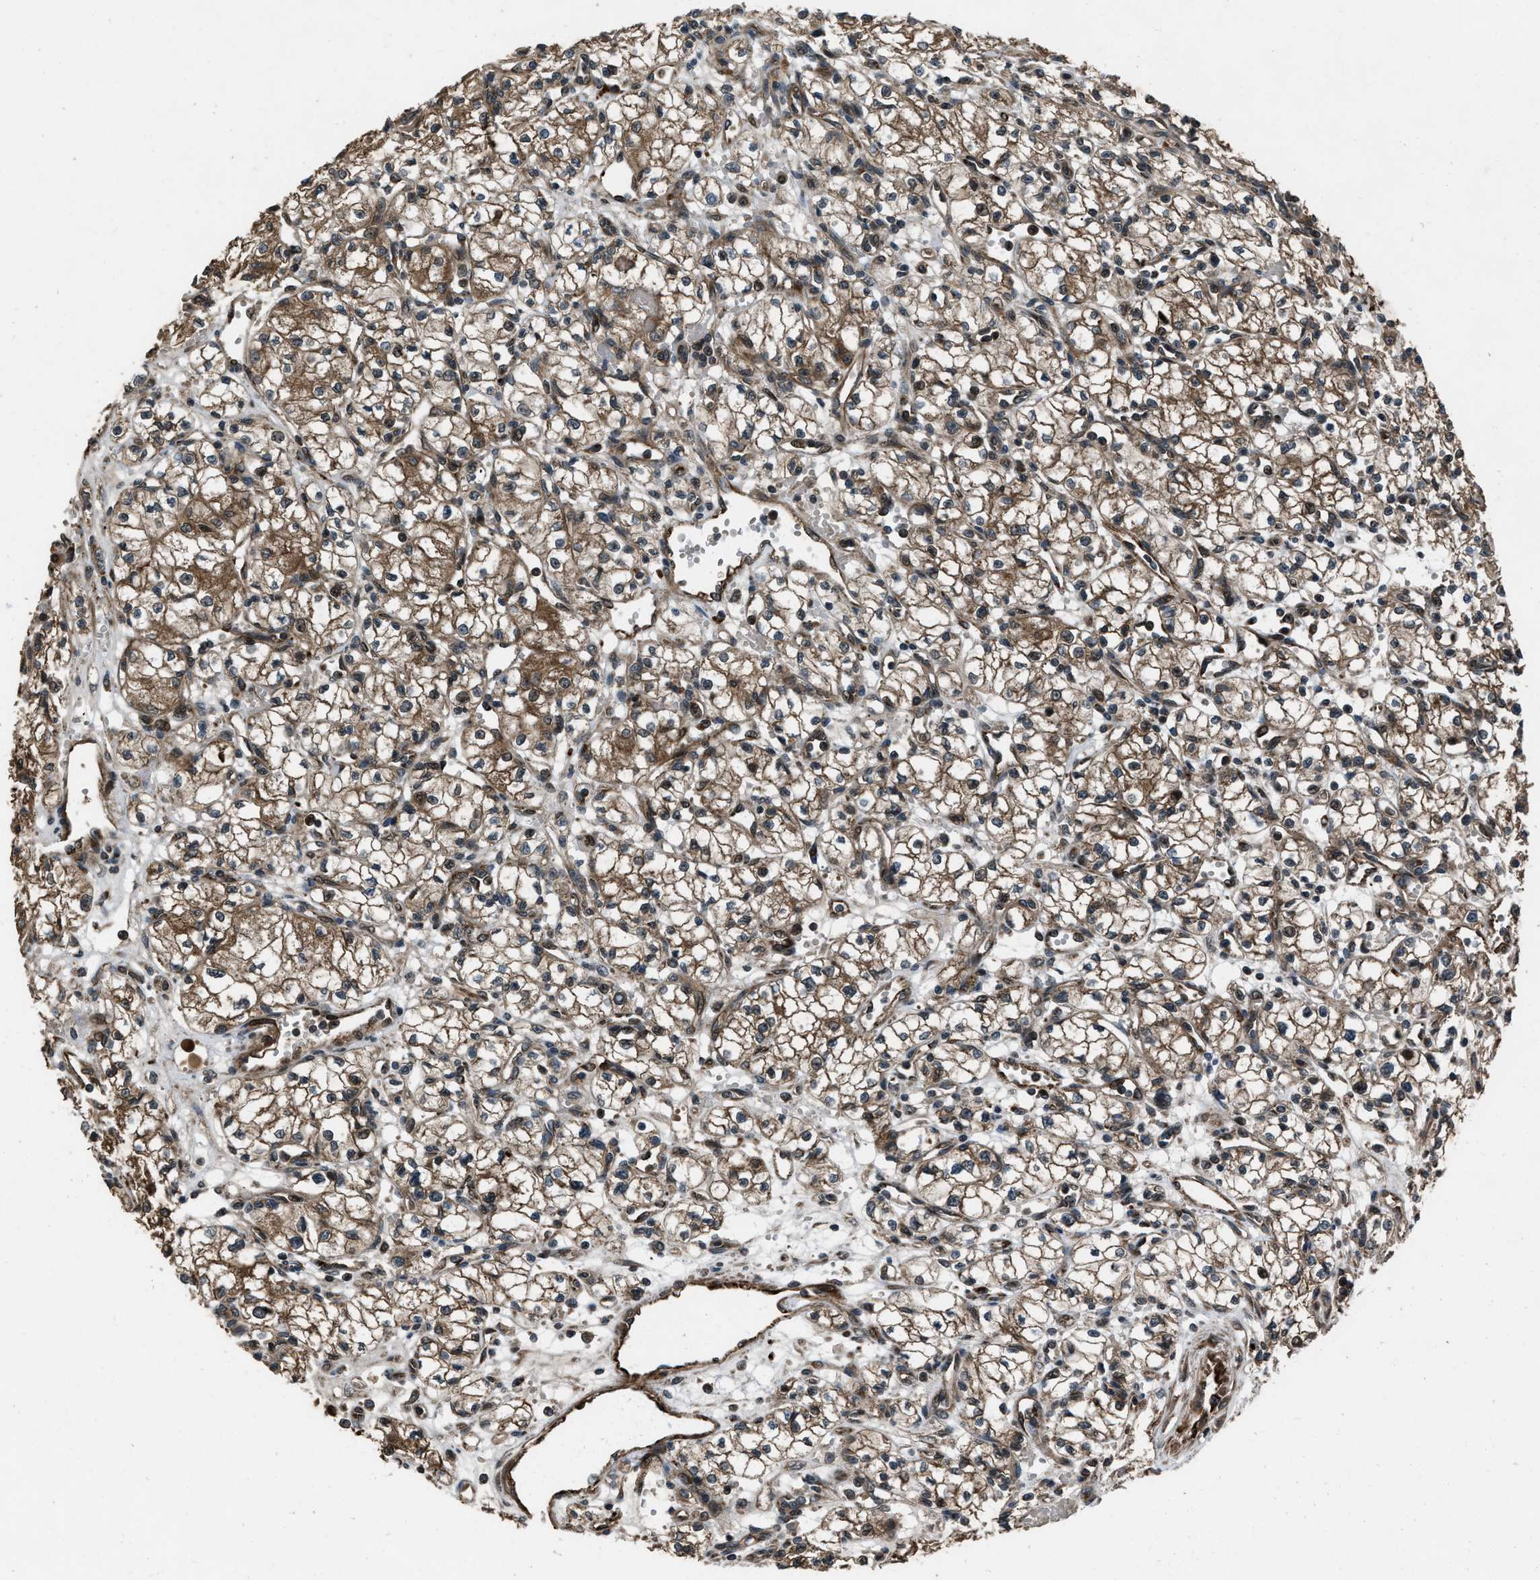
{"staining": {"intensity": "moderate", "quantity": ">75%", "location": "cytoplasmic/membranous"}, "tissue": "renal cancer", "cell_type": "Tumor cells", "image_type": "cancer", "snomed": [{"axis": "morphology", "description": "Normal tissue, NOS"}, {"axis": "morphology", "description": "Adenocarcinoma, NOS"}, {"axis": "topography", "description": "Kidney"}], "caption": "Protein expression by immunohistochemistry (IHC) demonstrates moderate cytoplasmic/membranous expression in approximately >75% of tumor cells in renal adenocarcinoma.", "gene": "IRAK4", "patient": {"sex": "male", "age": 59}}